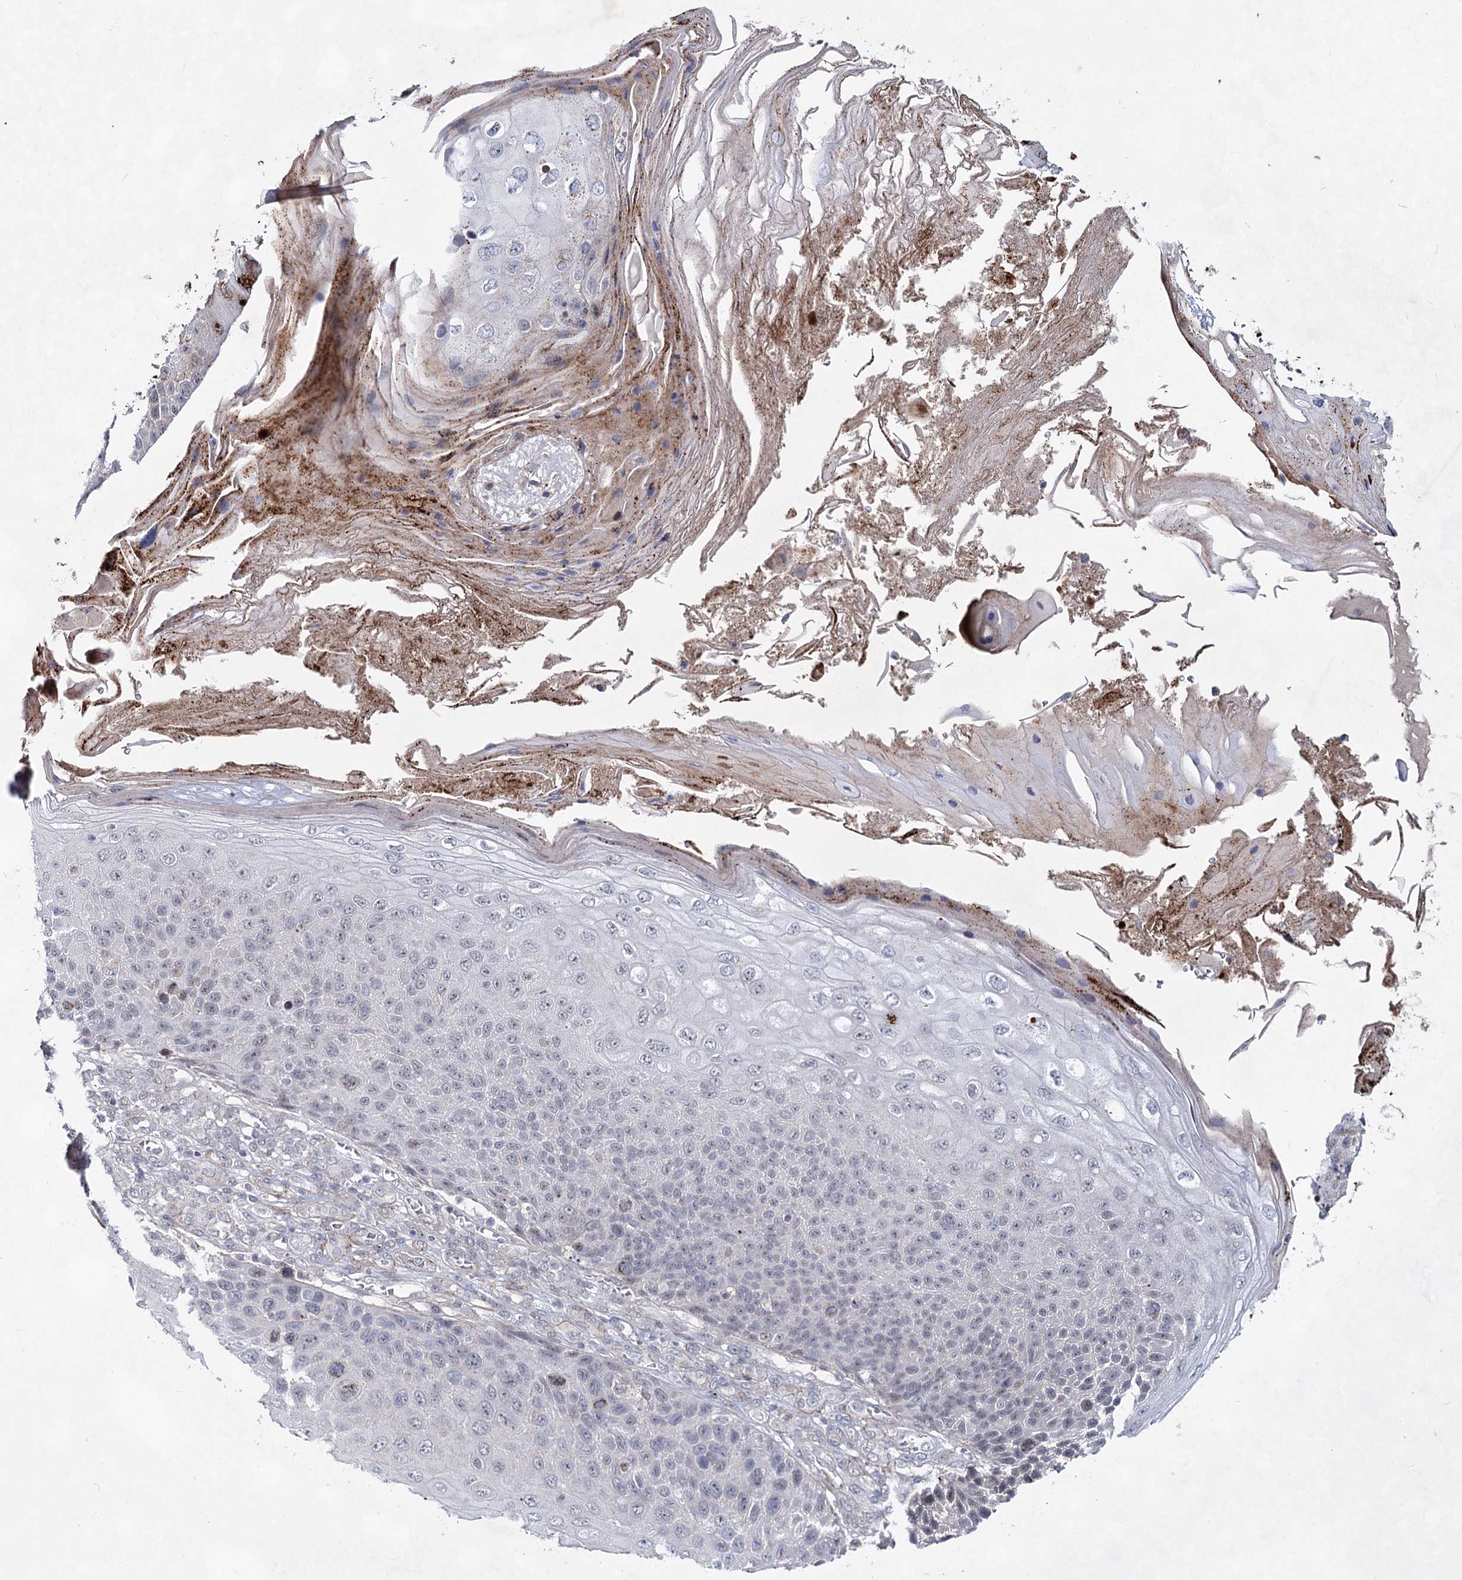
{"staining": {"intensity": "negative", "quantity": "none", "location": "none"}, "tissue": "skin cancer", "cell_type": "Tumor cells", "image_type": "cancer", "snomed": [{"axis": "morphology", "description": "Squamous cell carcinoma, NOS"}, {"axis": "topography", "description": "Skin"}], "caption": "Protein analysis of skin cancer demonstrates no significant staining in tumor cells.", "gene": "ATL2", "patient": {"sex": "female", "age": 88}}